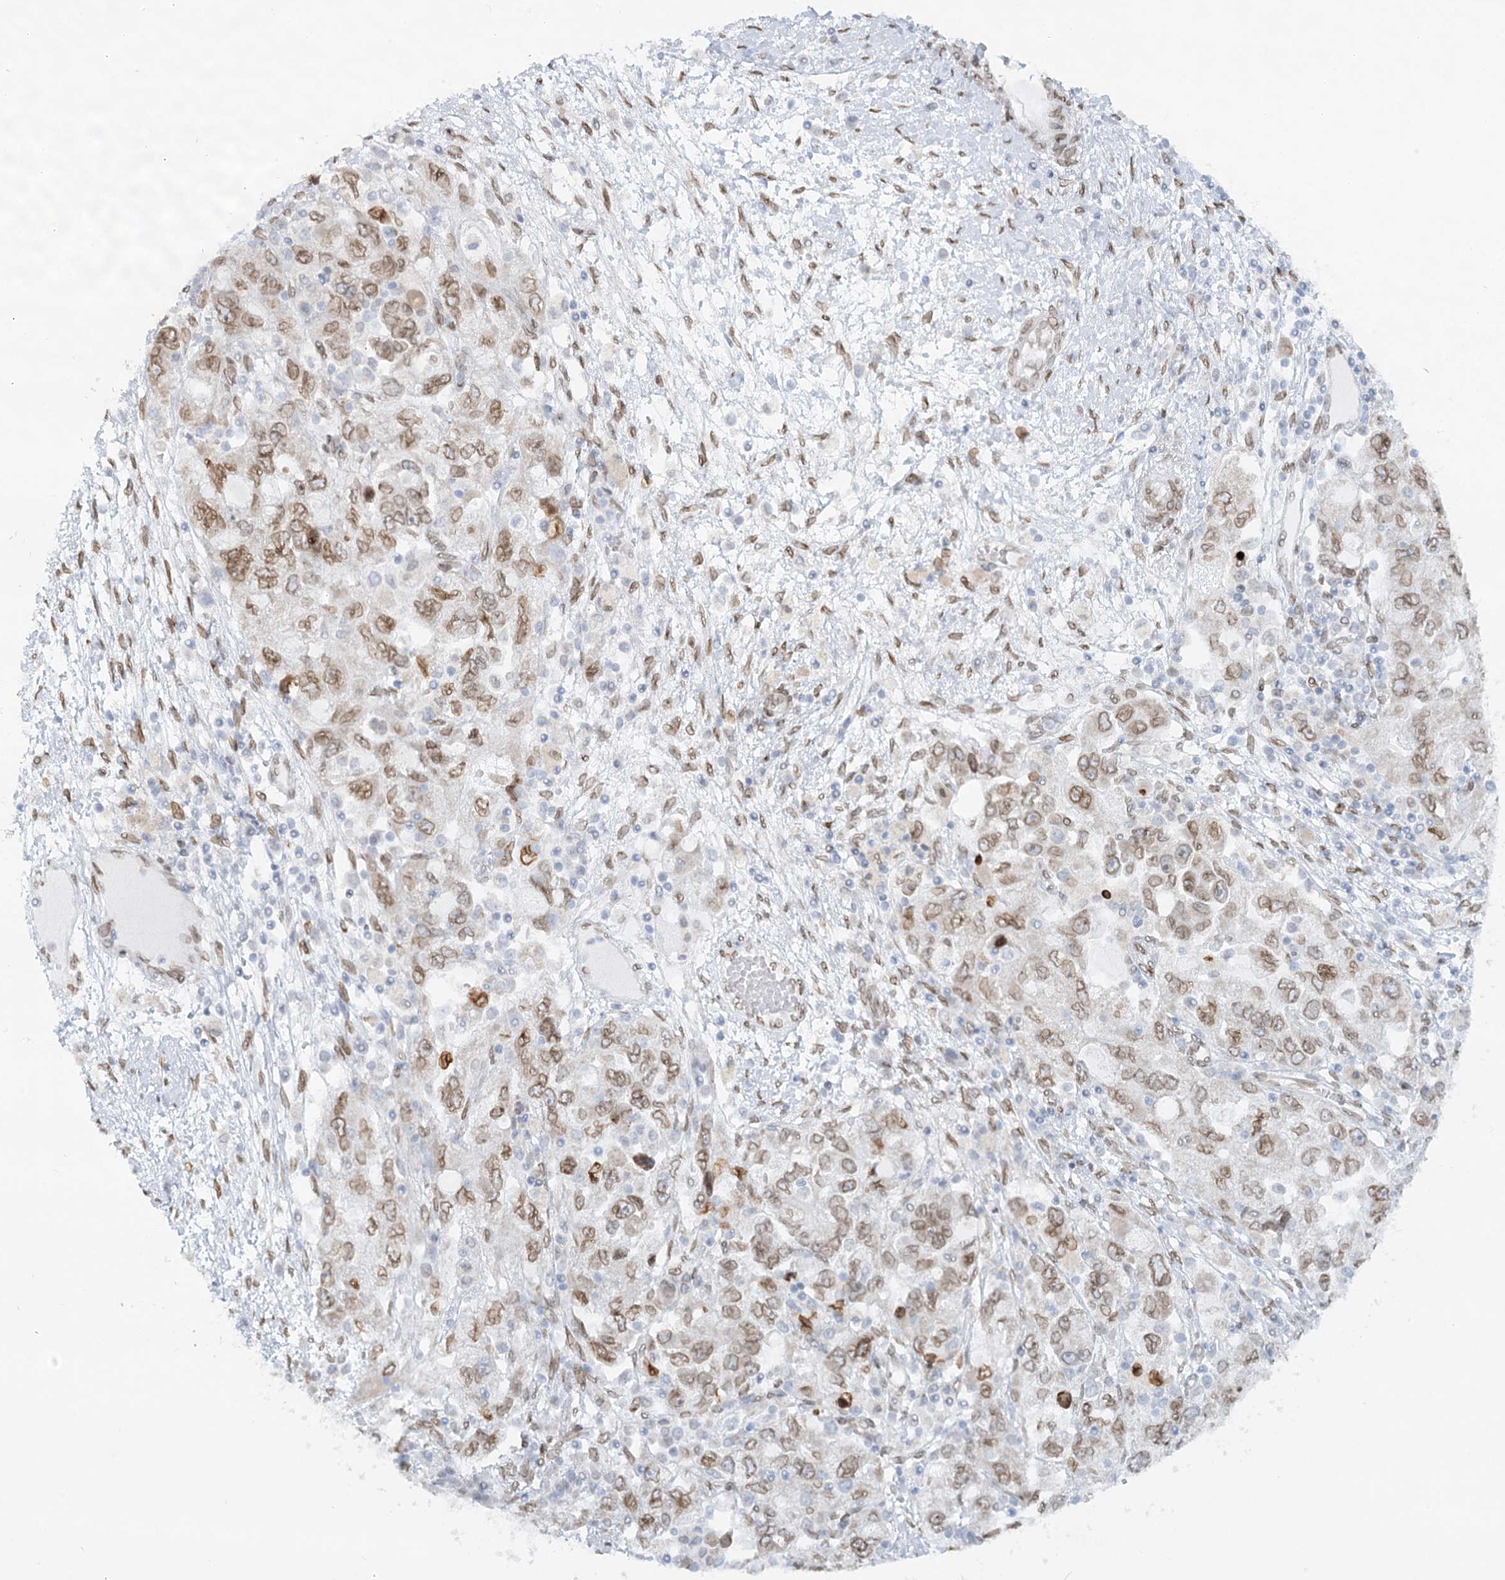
{"staining": {"intensity": "moderate", "quantity": ">75%", "location": "nuclear"}, "tissue": "ovarian cancer", "cell_type": "Tumor cells", "image_type": "cancer", "snomed": [{"axis": "morphology", "description": "Carcinoma, NOS"}, {"axis": "morphology", "description": "Cystadenocarcinoma, serous, NOS"}, {"axis": "topography", "description": "Ovary"}], "caption": "Serous cystadenocarcinoma (ovarian) stained with a brown dye exhibits moderate nuclear positive expression in approximately >75% of tumor cells.", "gene": "VWA5A", "patient": {"sex": "female", "age": 69}}